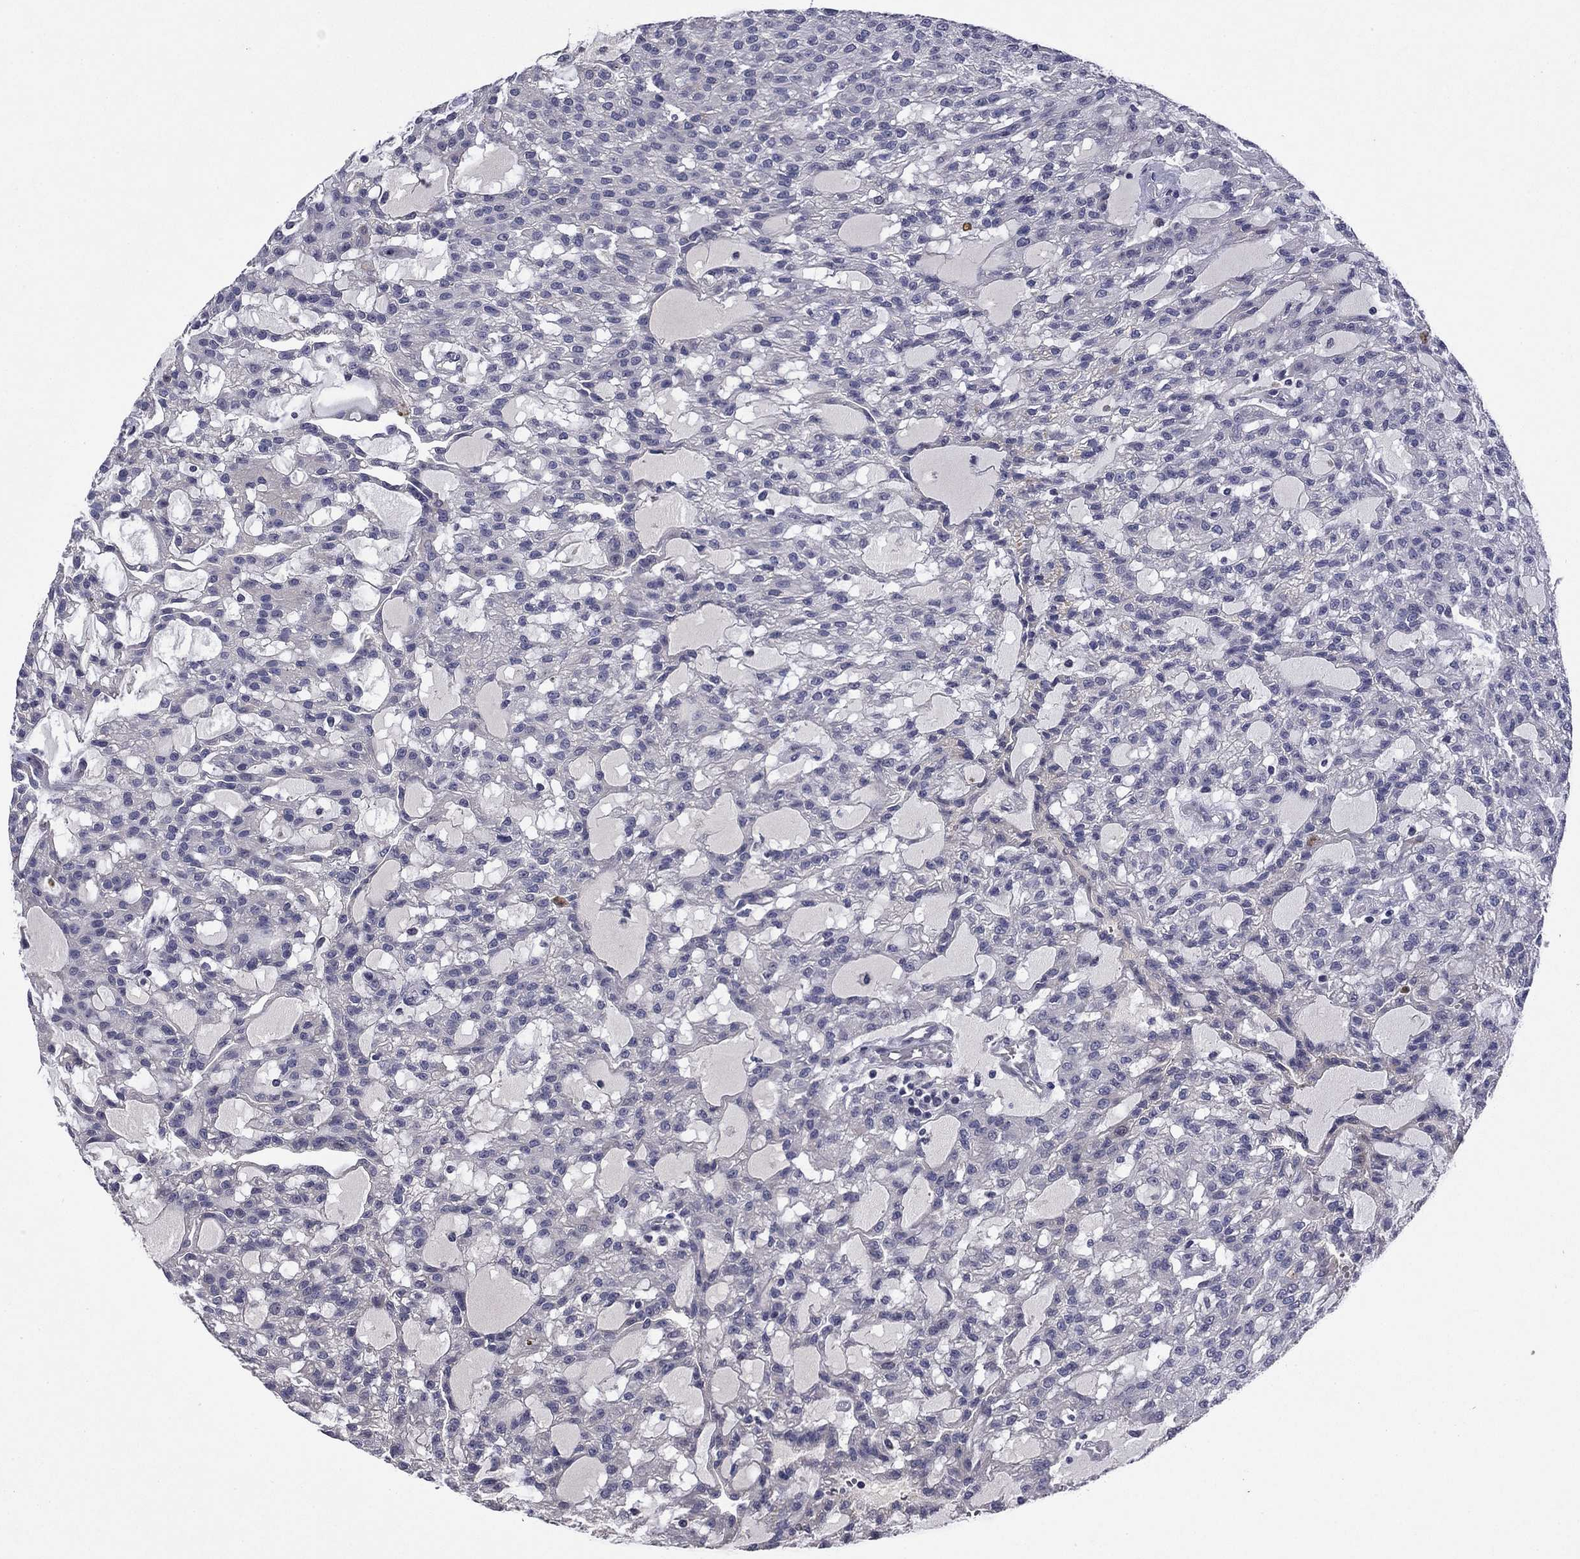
{"staining": {"intensity": "negative", "quantity": "none", "location": "none"}, "tissue": "renal cancer", "cell_type": "Tumor cells", "image_type": "cancer", "snomed": [{"axis": "morphology", "description": "Adenocarcinoma, NOS"}, {"axis": "topography", "description": "Kidney"}], "caption": "DAB immunohistochemical staining of human renal cancer displays no significant expression in tumor cells. Nuclei are stained in blue.", "gene": "COL2A1", "patient": {"sex": "male", "age": 63}}